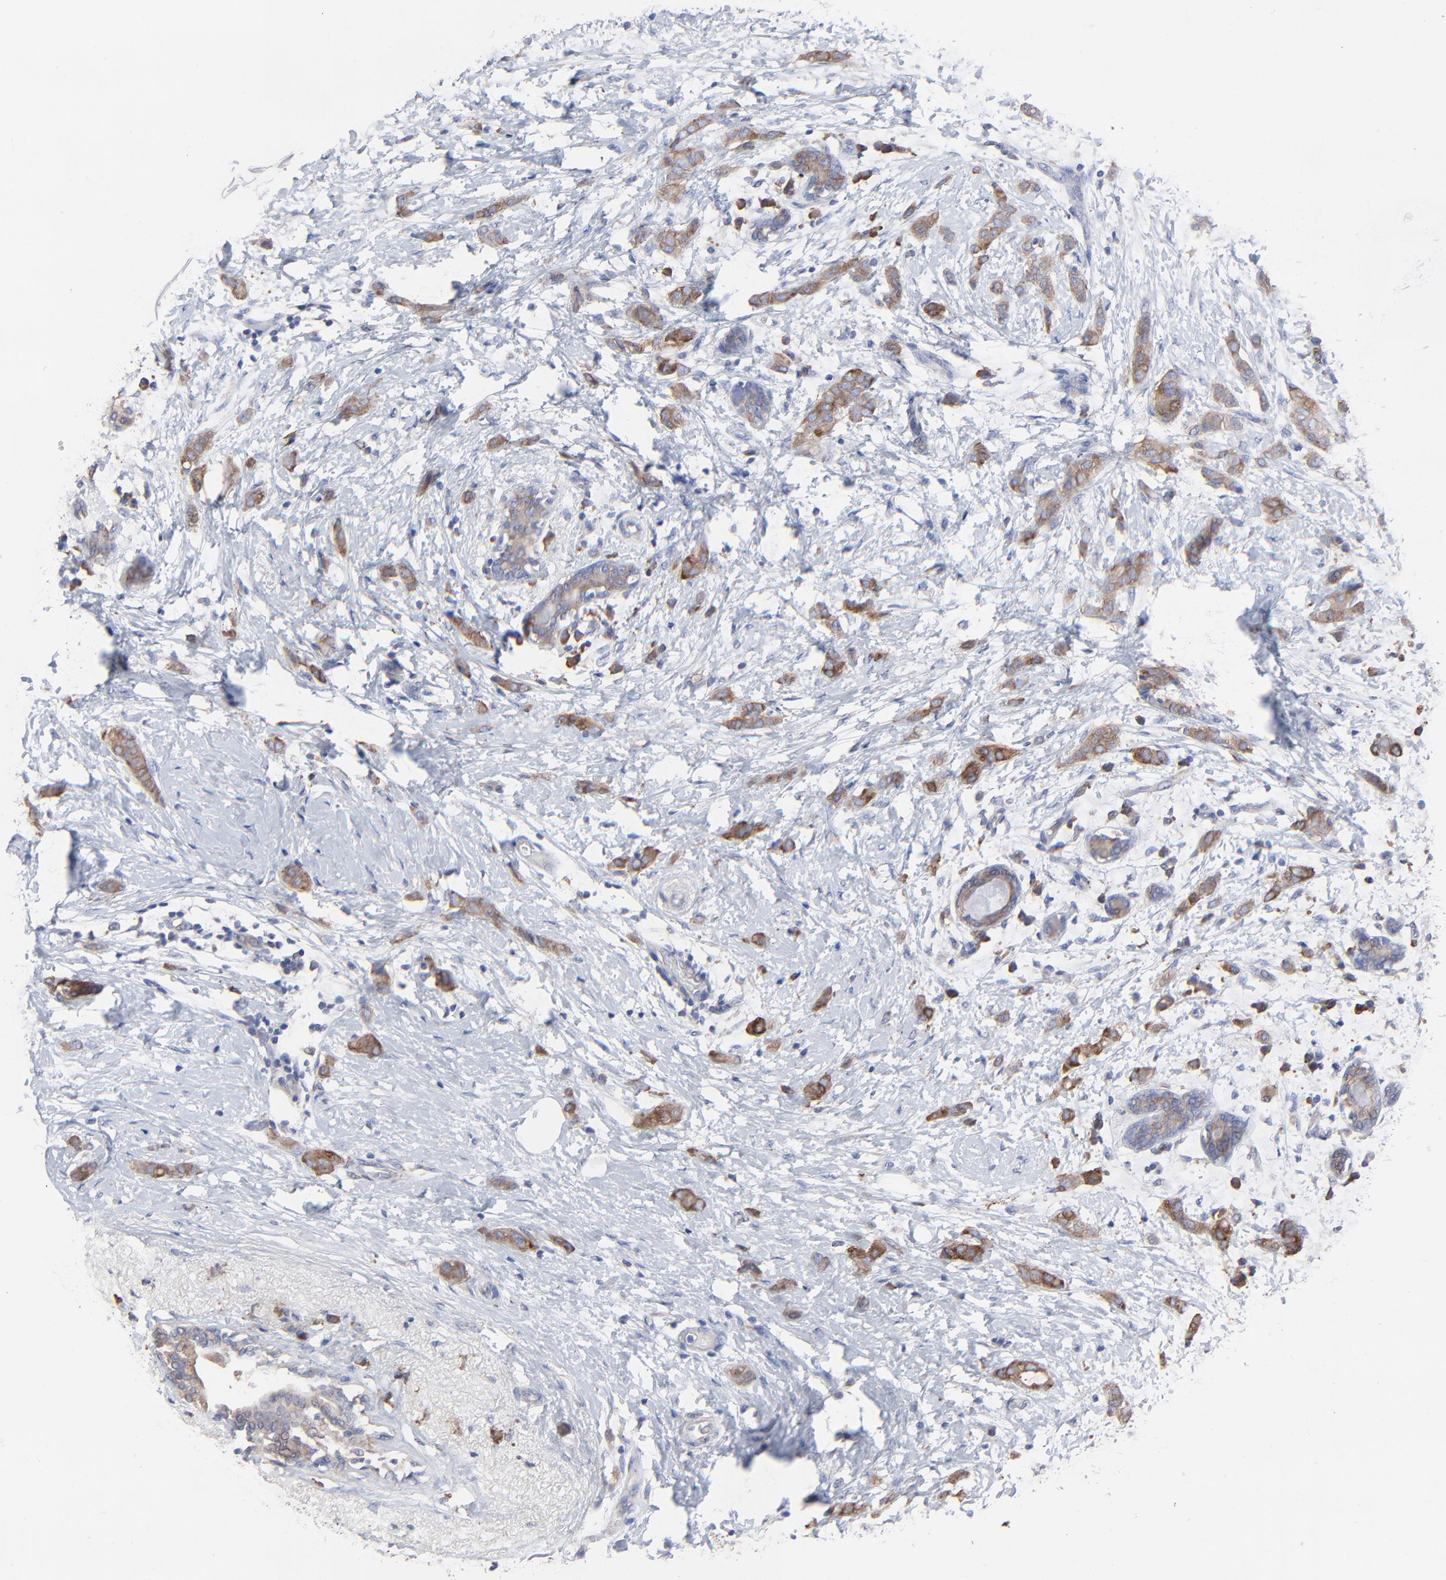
{"staining": {"intensity": "moderate", "quantity": ">75%", "location": "cytoplasmic/membranous"}, "tissue": "breast cancer", "cell_type": "Tumor cells", "image_type": "cancer", "snomed": [{"axis": "morphology", "description": "Lobular carcinoma"}, {"axis": "topography", "description": "Breast"}], "caption": "Moderate cytoplasmic/membranous protein staining is present in approximately >75% of tumor cells in lobular carcinoma (breast). The staining was performed using DAB (3,3'-diaminobenzidine) to visualize the protein expression in brown, while the nuclei were stained in blue with hematoxylin (Magnification: 20x).", "gene": "PPFIBP2", "patient": {"sex": "female", "age": 55}}